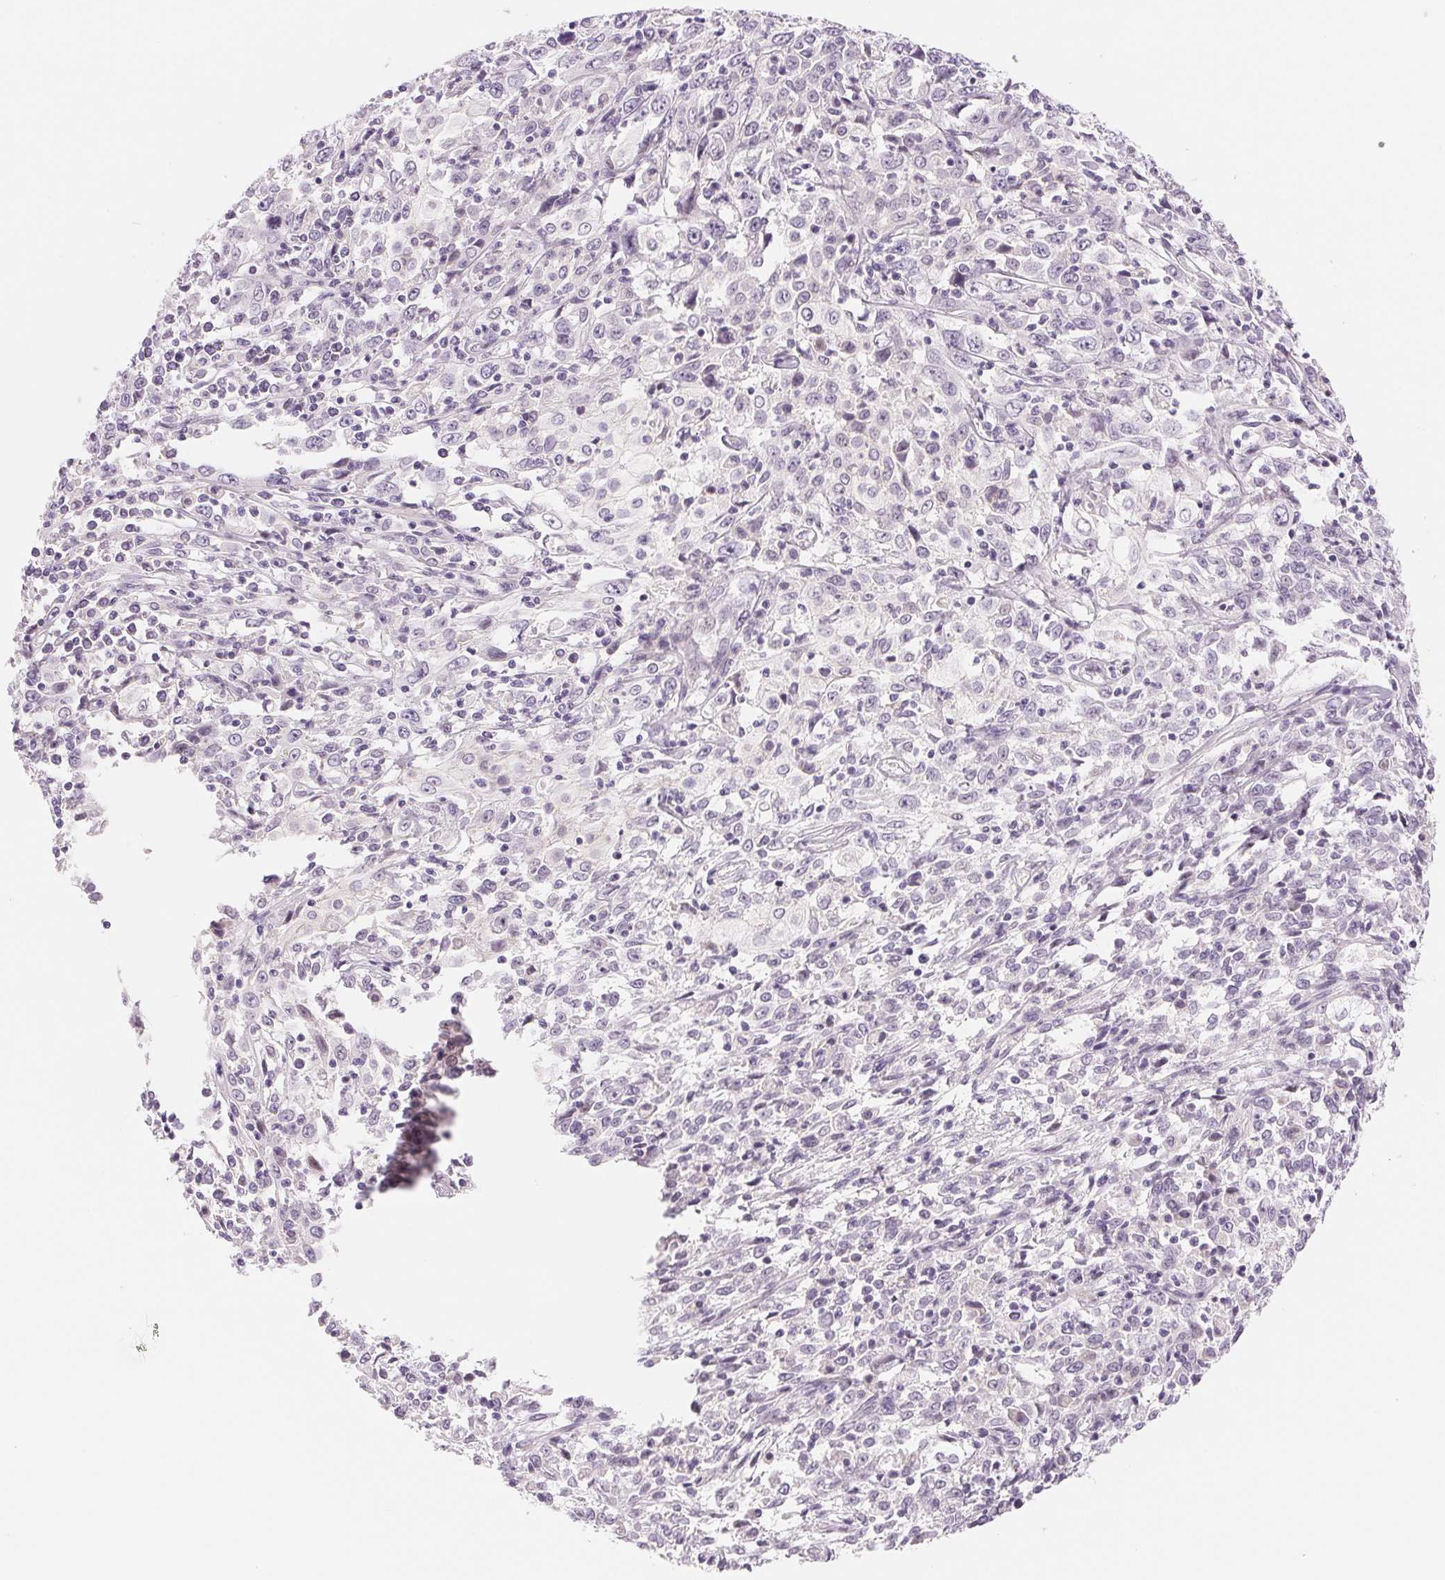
{"staining": {"intensity": "negative", "quantity": "none", "location": "none"}, "tissue": "cervical cancer", "cell_type": "Tumor cells", "image_type": "cancer", "snomed": [{"axis": "morphology", "description": "Adenocarcinoma, NOS"}, {"axis": "topography", "description": "Cervix"}], "caption": "High magnification brightfield microscopy of cervical cancer (adenocarcinoma) stained with DAB (brown) and counterstained with hematoxylin (blue): tumor cells show no significant expression.", "gene": "CCDC168", "patient": {"sex": "female", "age": 40}}